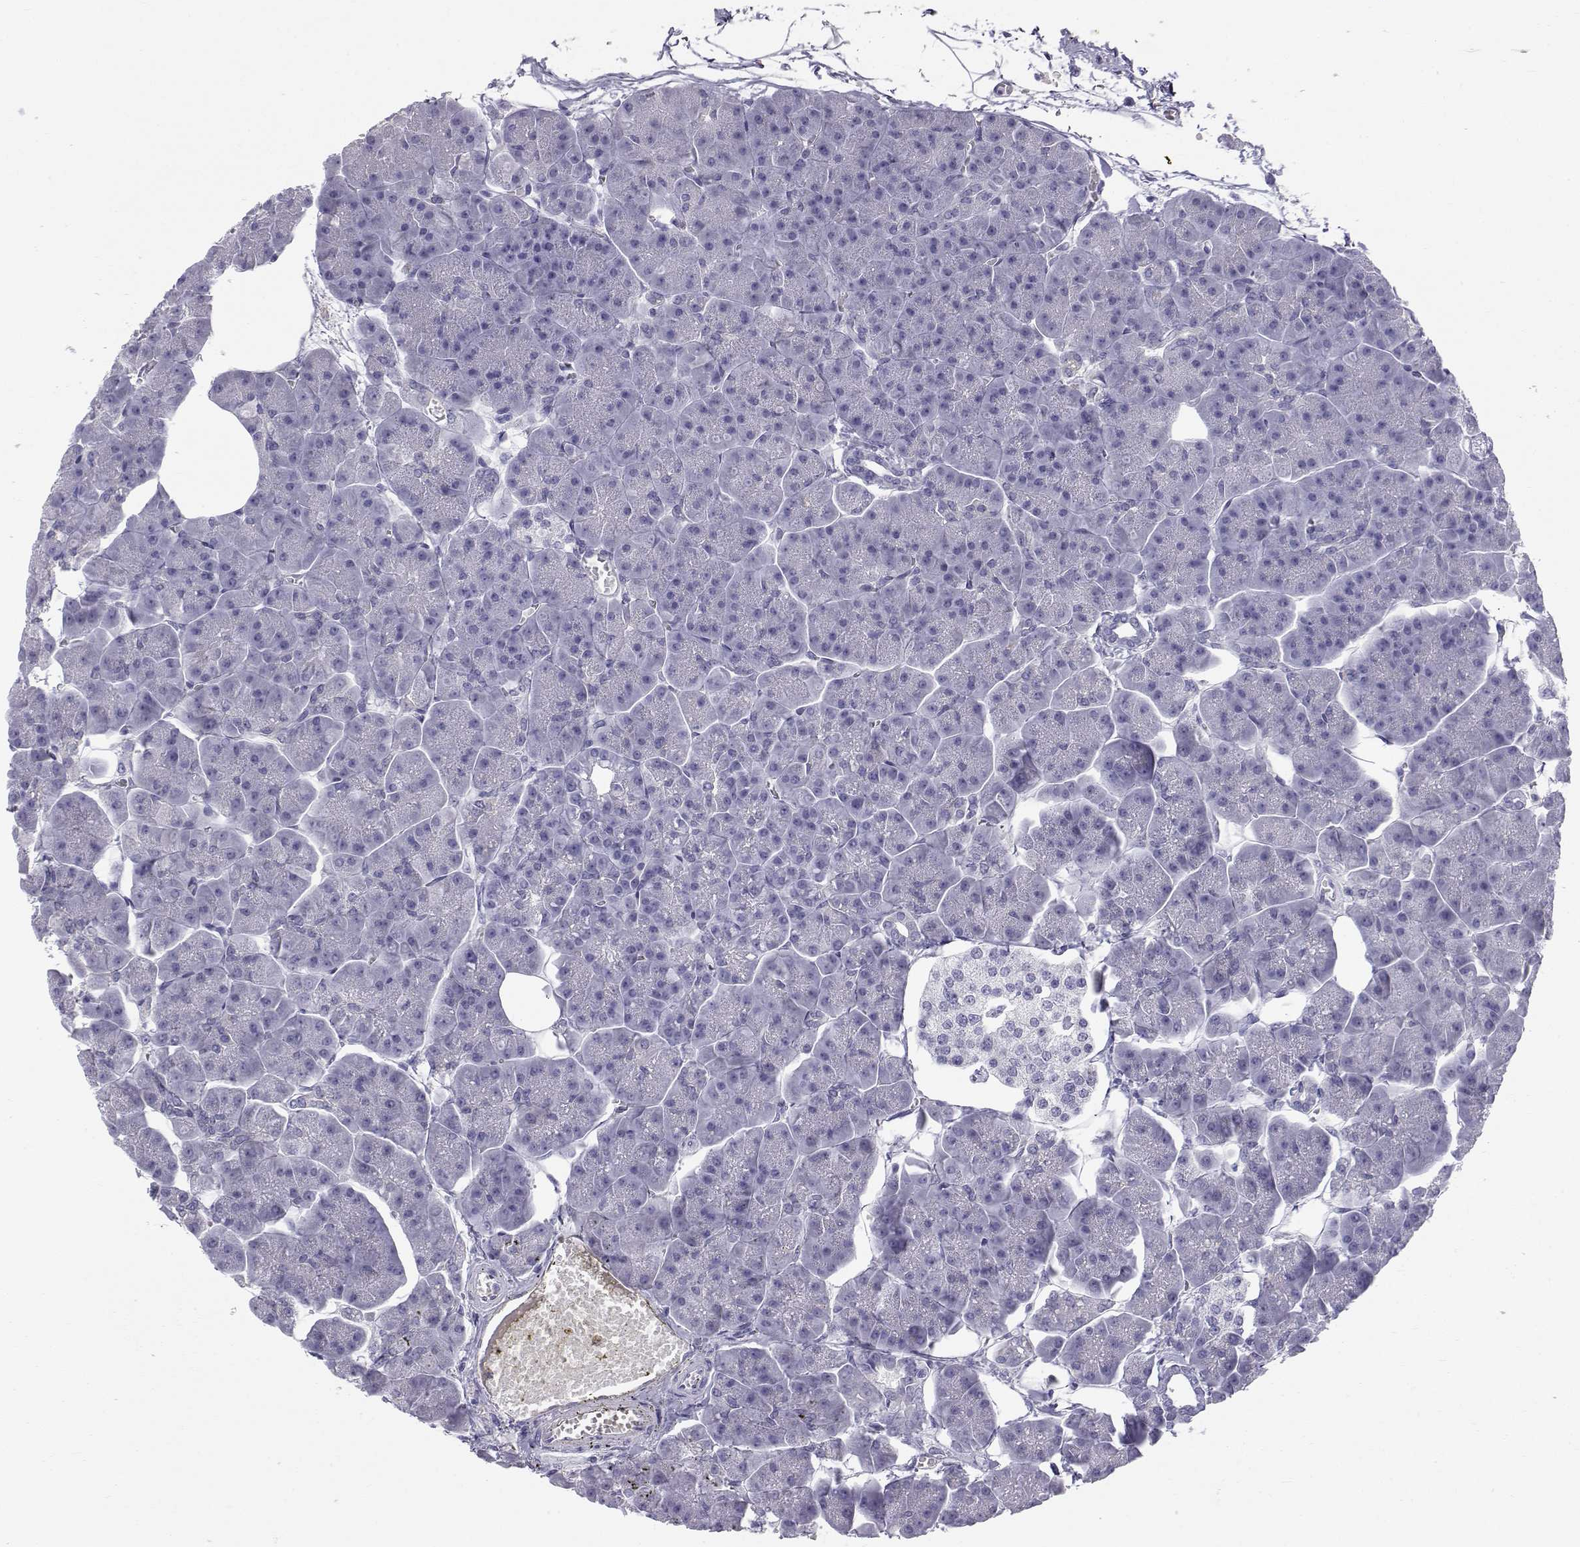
{"staining": {"intensity": "negative", "quantity": "none", "location": "none"}, "tissue": "pancreas", "cell_type": "Exocrine glandular cells", "image_type": "normal", "snomed": [{"axis": "morphology", "description": "Normal tissue, NOS"}, {"axis": "topography", "description": "Adipose tissue"}, {"axis": "topography", "description": "Pancreas"}, {"axis": "topography", "description": "Peripheral nerve tissue"}], "caption": "Benign pancreas was stained to show a protein in brown. There is no significant staining in exocrine glandular cells. The staining is performed using DAB (3,3'-diaminobenzidine) brown chromogen with nuclei counter-stained in using hematoxylin.", "gene": "RNASE12", "patient": {"sex": "female", "age": 58}}